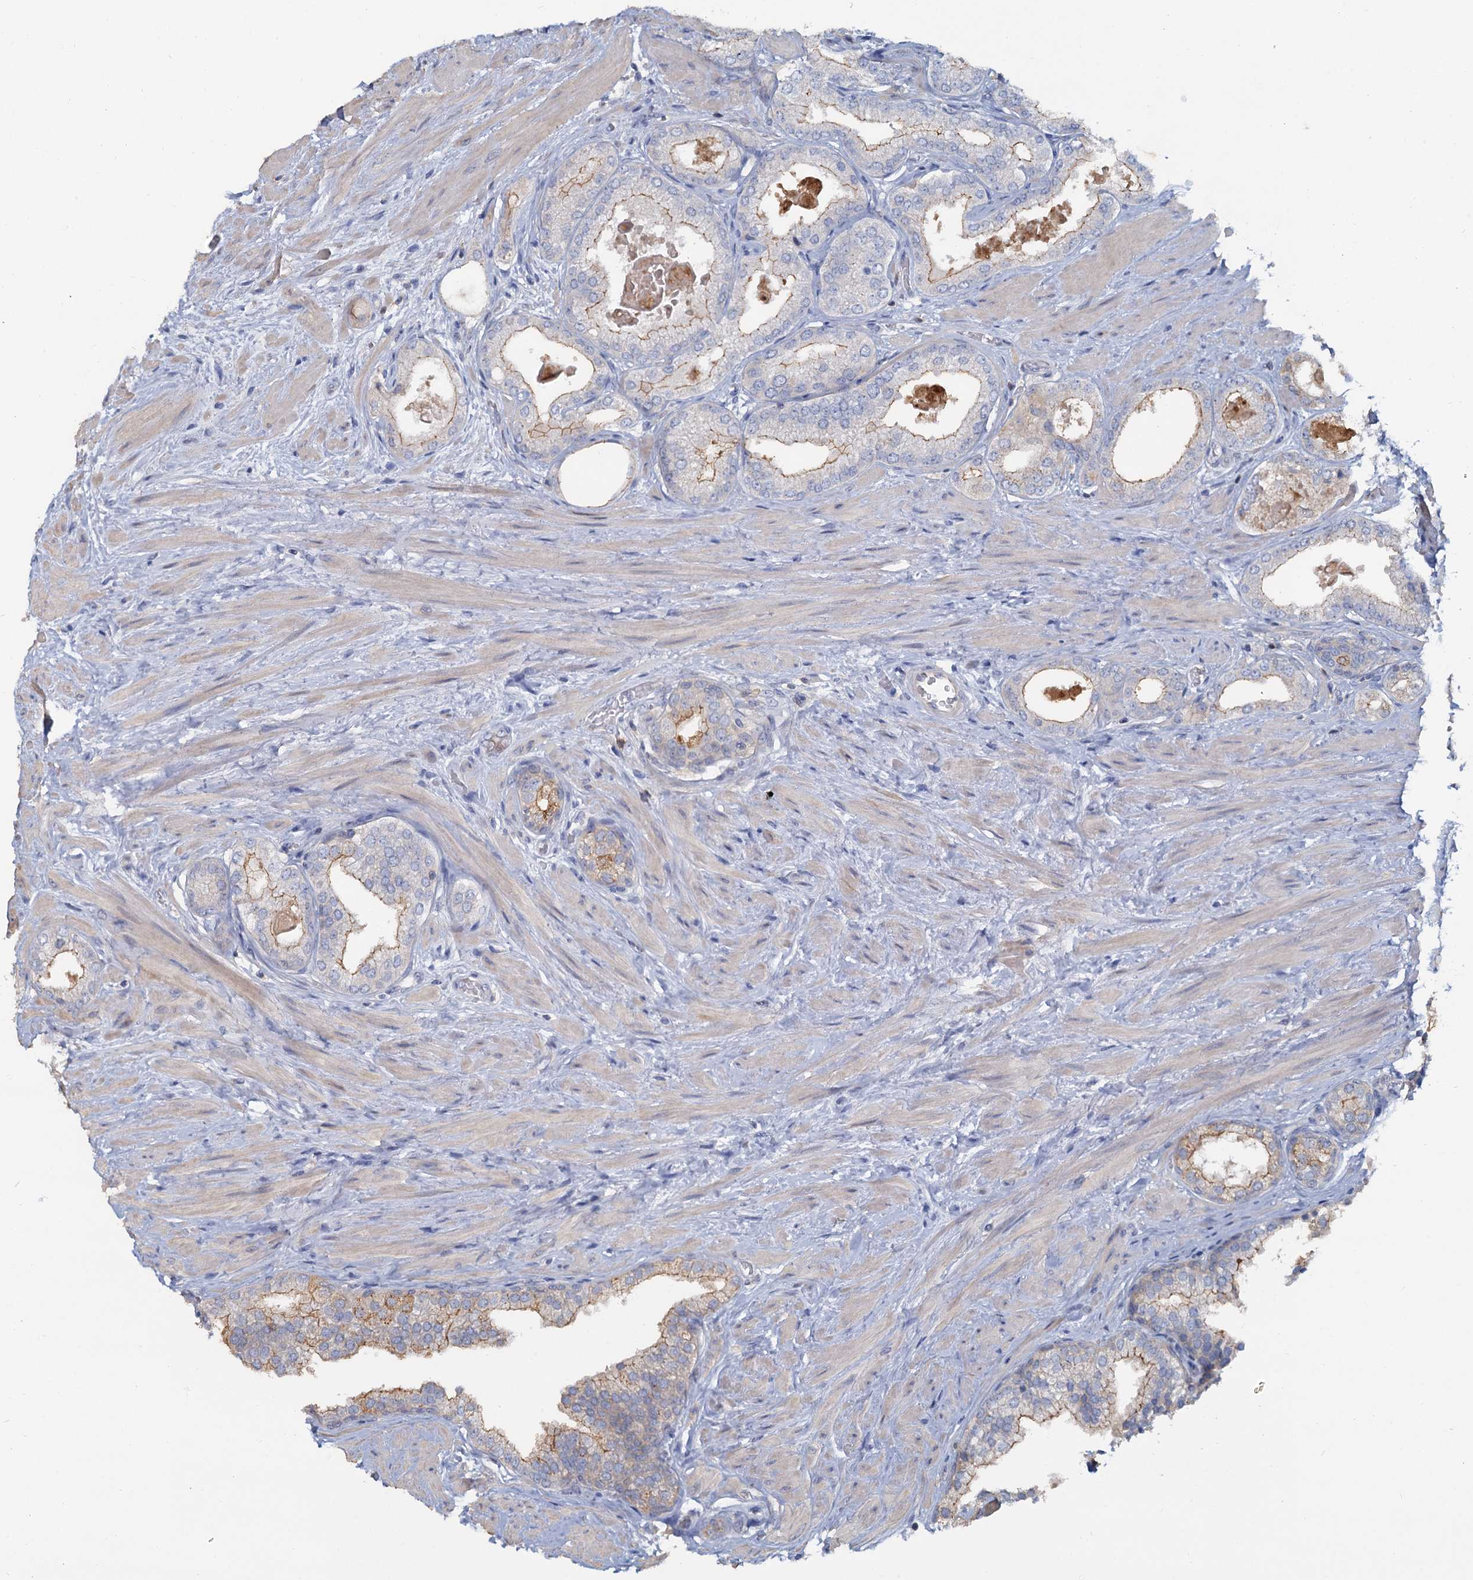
{"staining": {"intensity": "moderate", "quantity": "25%-75%", "location": "cytoplasmic/membranous"}, "tissue": "prostate", "cell_type": "Glandular cells", "image_type": "normal", "snomed": [{"axis": "morphology", "description": "Normal tissue, NOS"}, {"axis": "topography", "description": "Prostate"}], "caption": "Immunohistochemistry micrograph of unremarkable prostate: prostate stained using immunohistochemistry (IHC) displays medium levels of moderate protein expression localized specifically in the cytoplasmic/membranous of glandular cells, appearing as a cytoplasmic/membranous brown color.", "gene": "ACSM3", "patient": {"sex": "male", "age": 48}}